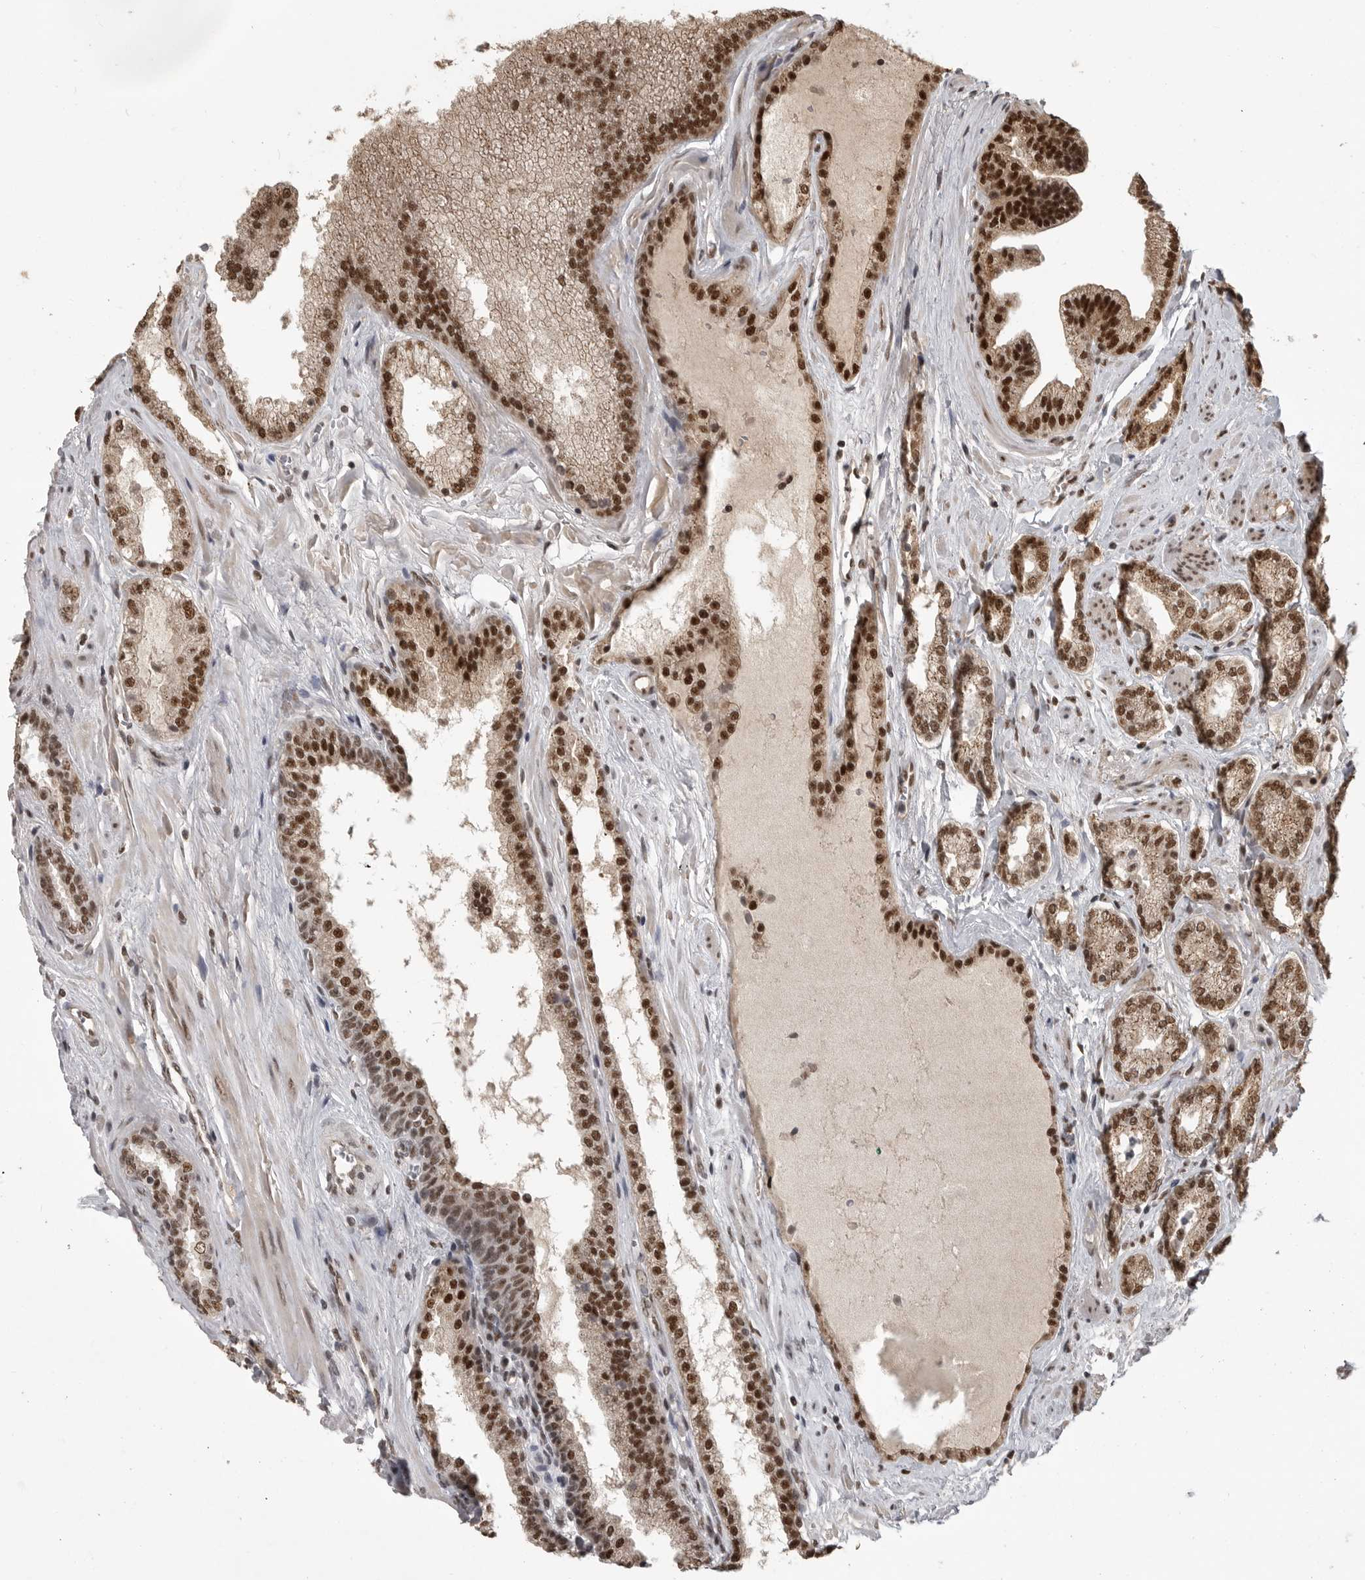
{"staining": {"intensity": "strong", "quantity": ">75%", "location": "nuclear"}, "tissue": "prostate cancer", "cell_type": "Tumor cells", "image_type": "cancer", "snomed": [{"axis": "morphology", "description": "Adenocarcinoma, Low grade"}, {"axis": "topography", "description": "Prostate"}], "caption": "A high-resolution micrograph shows immunohistochemistry (IHC) staining of adenocarcinoma (low-grade) (prostate), which demonstrates strong nuclear positivity in approximately >75% of tumor cells.", "gene": "CBLL1", "patient": {"sex": "male", "age": 62}}